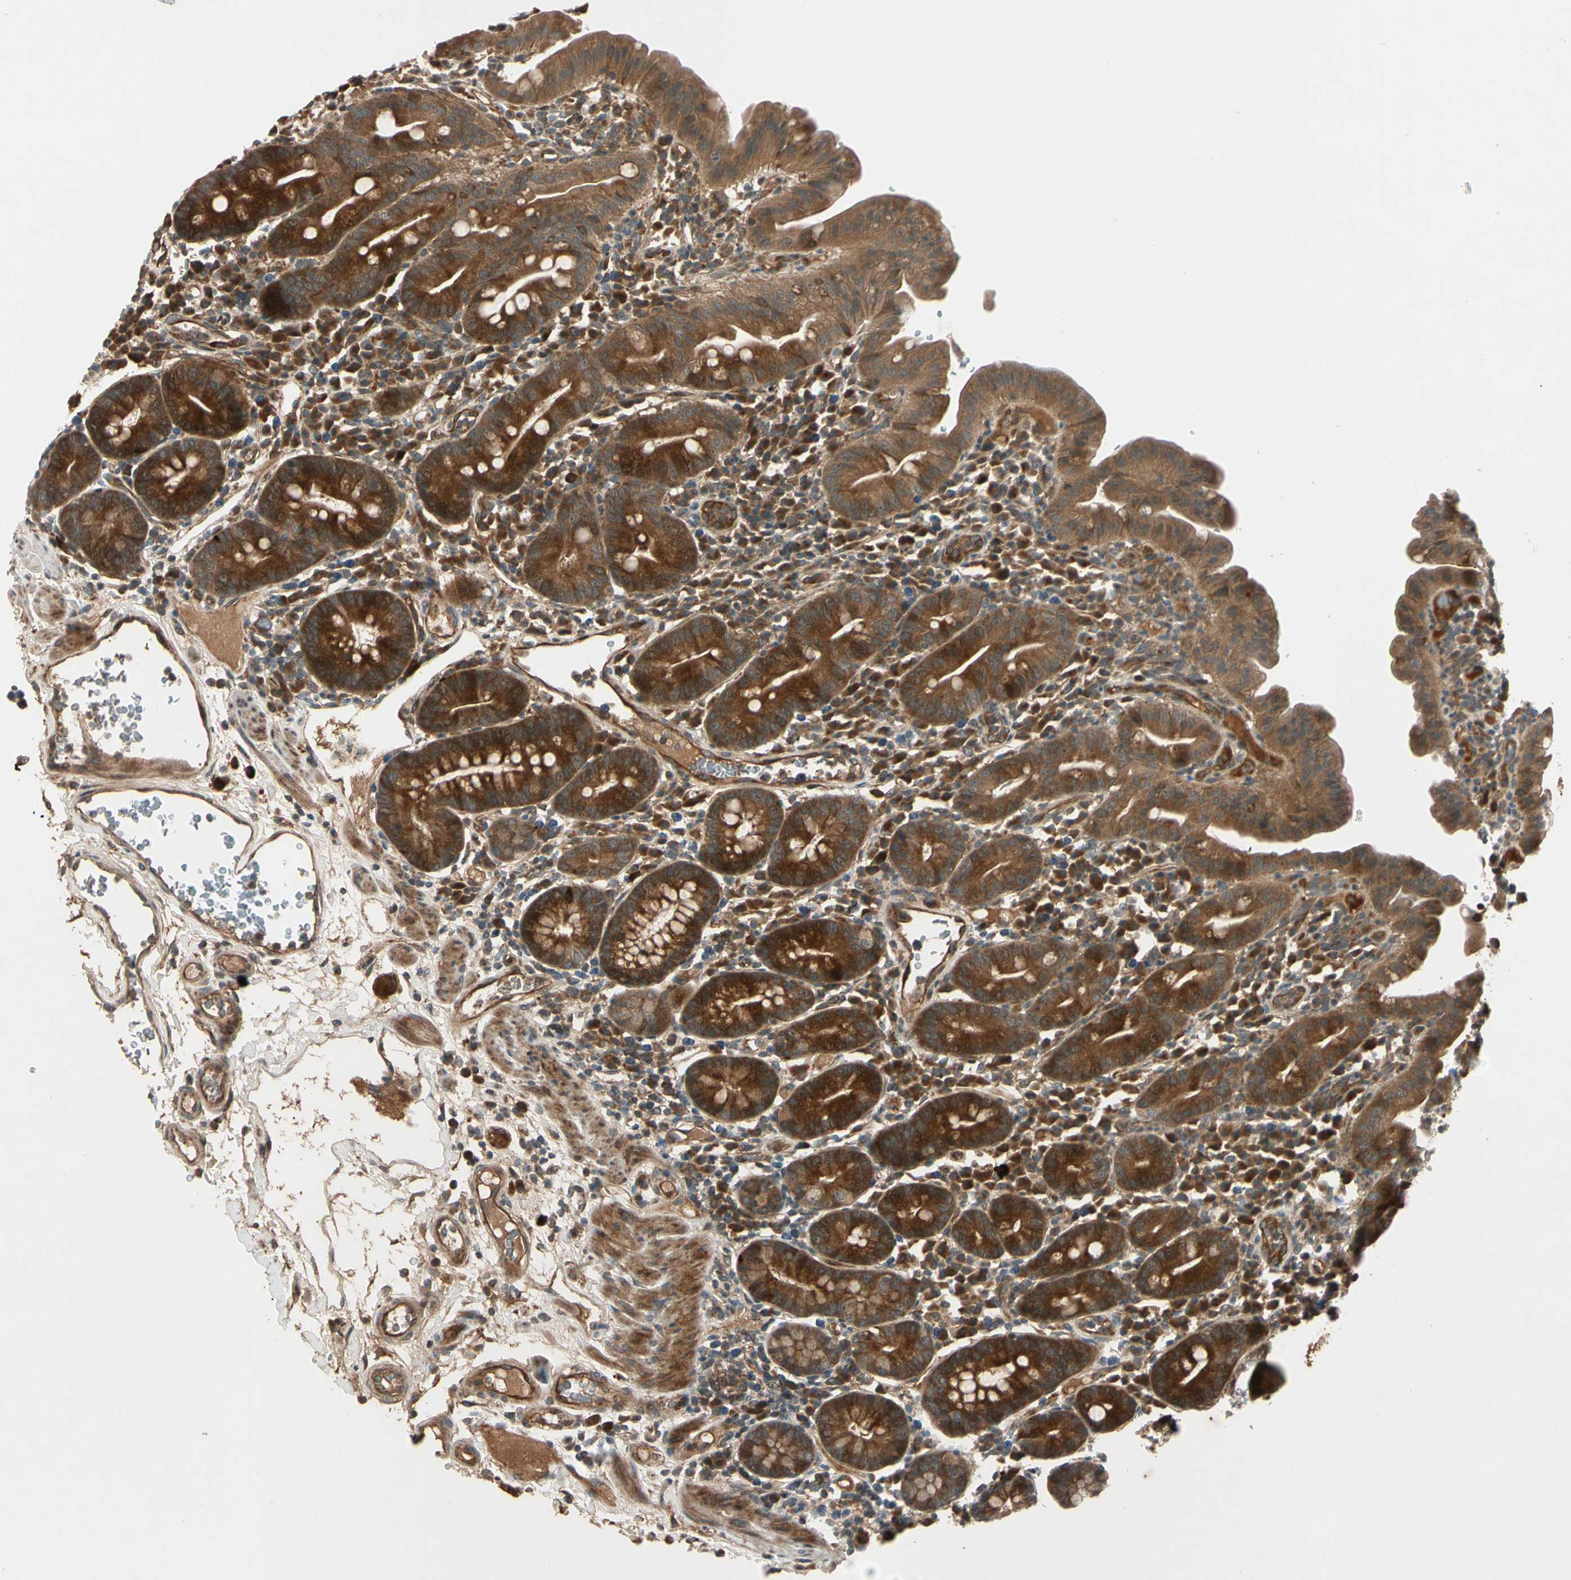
{"staining": {"intensity": "strong", "quantity": ">75%", "location": "cytoplasmic/membranous"}, "tissue": "duodenum", "cell_type": "Glandular cells", "image_type": "normal", "snomed": [{"axis": "morphology", "description": "Normal tissue, NOS"}, {"axis": "topography", "description": "Duodenum"}], "caption": "This photomicrograph reveals IHC staining of normal duodenum, with high strong cytoplasmic/membranous expression in approximately >75% of glandular cells.", "gene": "ACVR1C", "patient": {"sex": "male", "age": 50}}